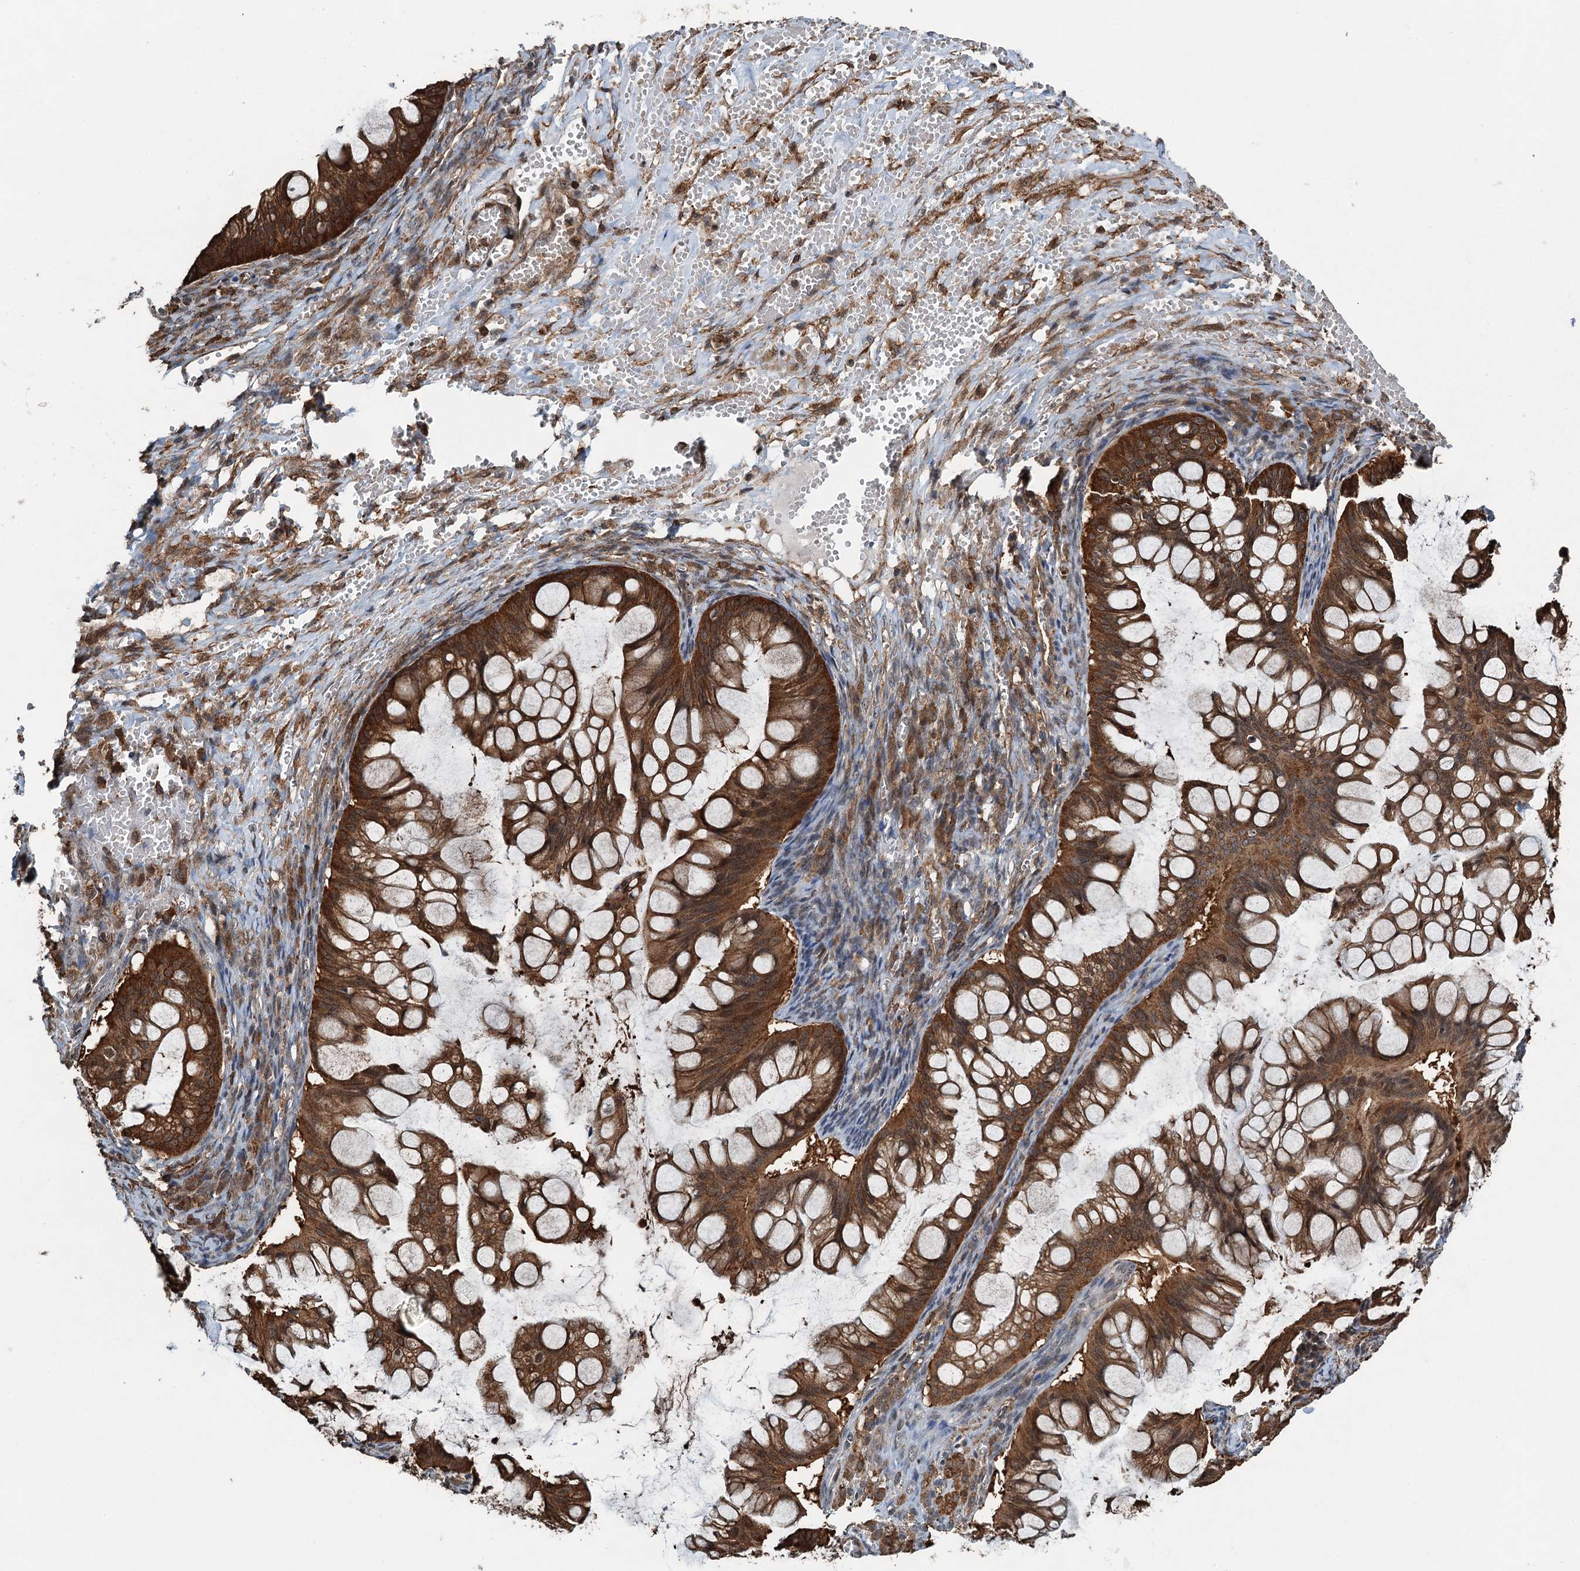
{"staining": {"intensity": "strong", "quantity": ">75%", "location": "cytoplasmic/membranous"}, "tissue": "ovarian cancer", "cell_type": "Tumor cells", "image_type": "cancer", "snomed": [{"axis": "morphology", "description": "Cystadenocarcinoma, mucinous, NOS"}, {"axis": "topography", "description": "Ovary"}], "caption": "Immunohistochemistry (IHC) image of ovarian mucinous cystadenocarcinoma stained for a protein (brown), which displays high levels of strong cytoplasmic/membranous positivity in approximately >75% of tumor cells.", "gene": "WHAMM", "patient": {"sex": "female", "age": 73}}